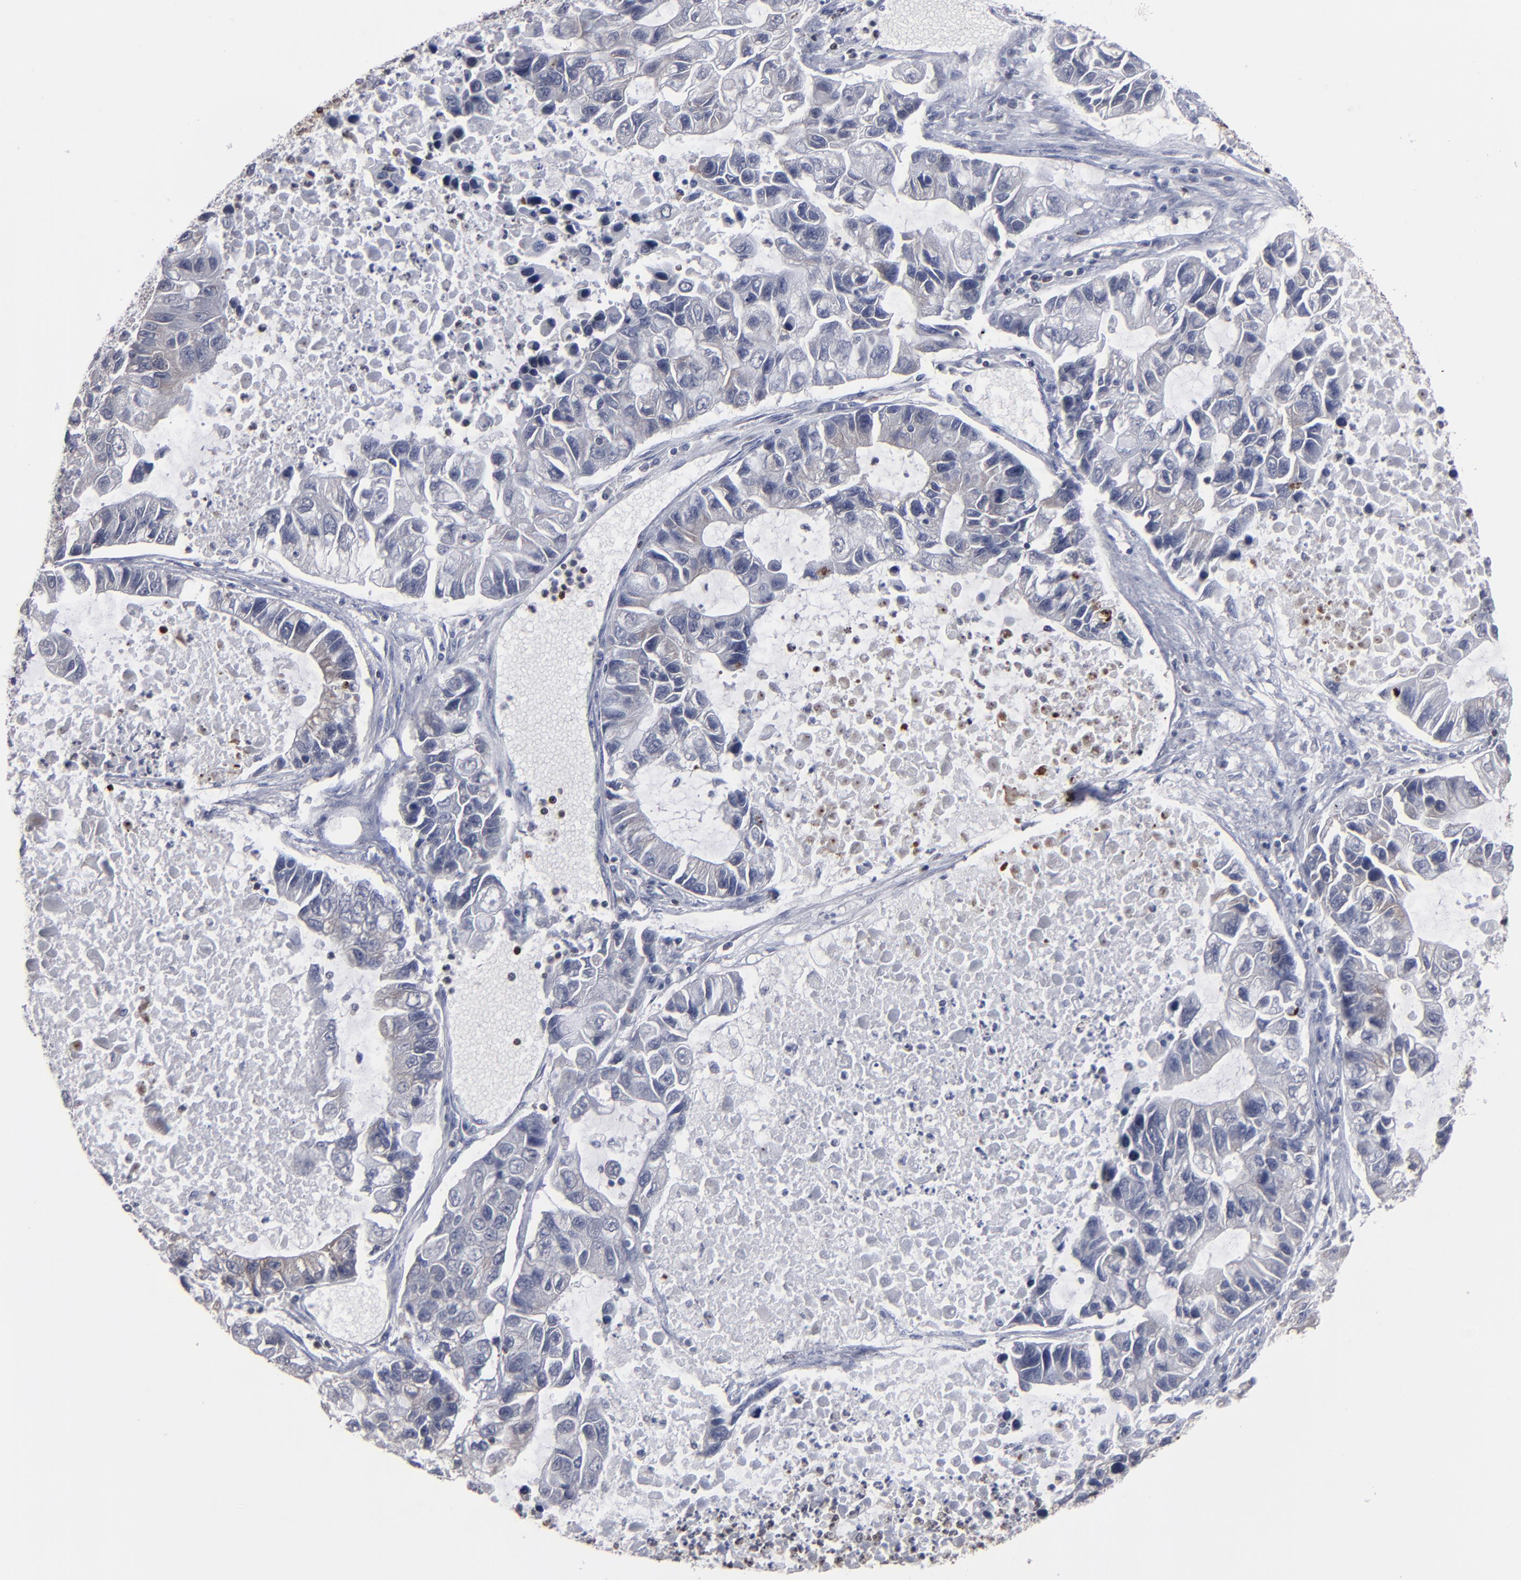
{"staining": {"intensity": "negative", "quantity": "none", "location": "none"}, "tissue": "lung cancer", "cell_type": "Tumor cells", "image_type": "cancer", "snomed": [{"axis": "morphology", "description": "Adenocarcinoma, NOS"}, {"axis": "topography", "description": "Lung"}], "caption": "DAB immunohistochemical staining of human lung cancer (adenocarcinoma) reveals no significant positivity in tumor cells.", "gene": "KIAA2026", "patient": {"sex": "female", "age": 51}}